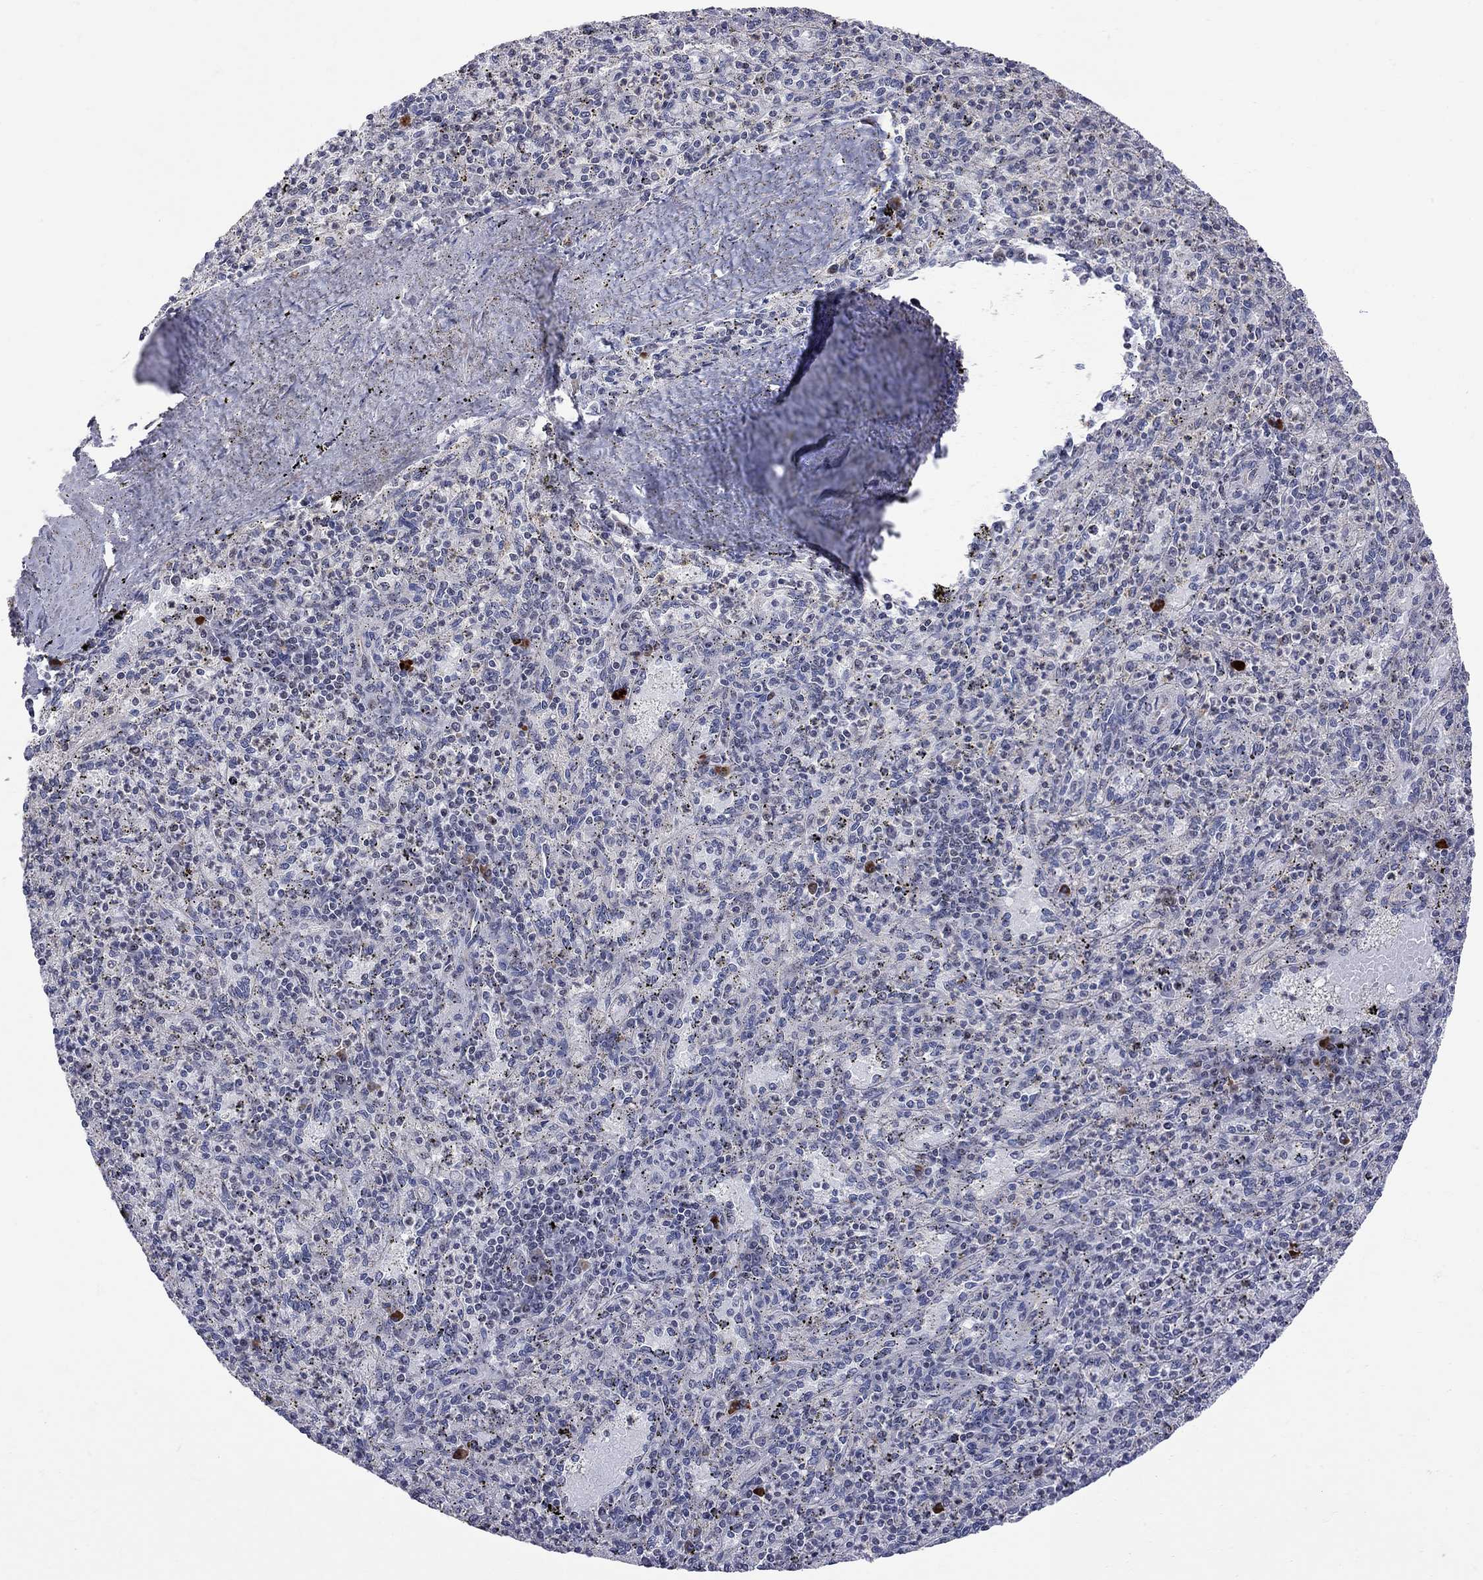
{"staining": {"intensity": "strong", "quantity": "<25%", "location": "nuclear"}, "tissue": "spleen", "cell_type": "Cells in red pulp", "image_type": "normal", "snomed": [{"axis": "morphology", "description": "Normal tissue, NOS"}, {"axis": "topography", "description": "Spleen"}], "caption": "Cells in red pulp show medium levels of strong nuclear staining in approximately <25% of cells in normal human spleen.", "gene": "DHX33", "patient": {"sex": "male", "age": 60}}